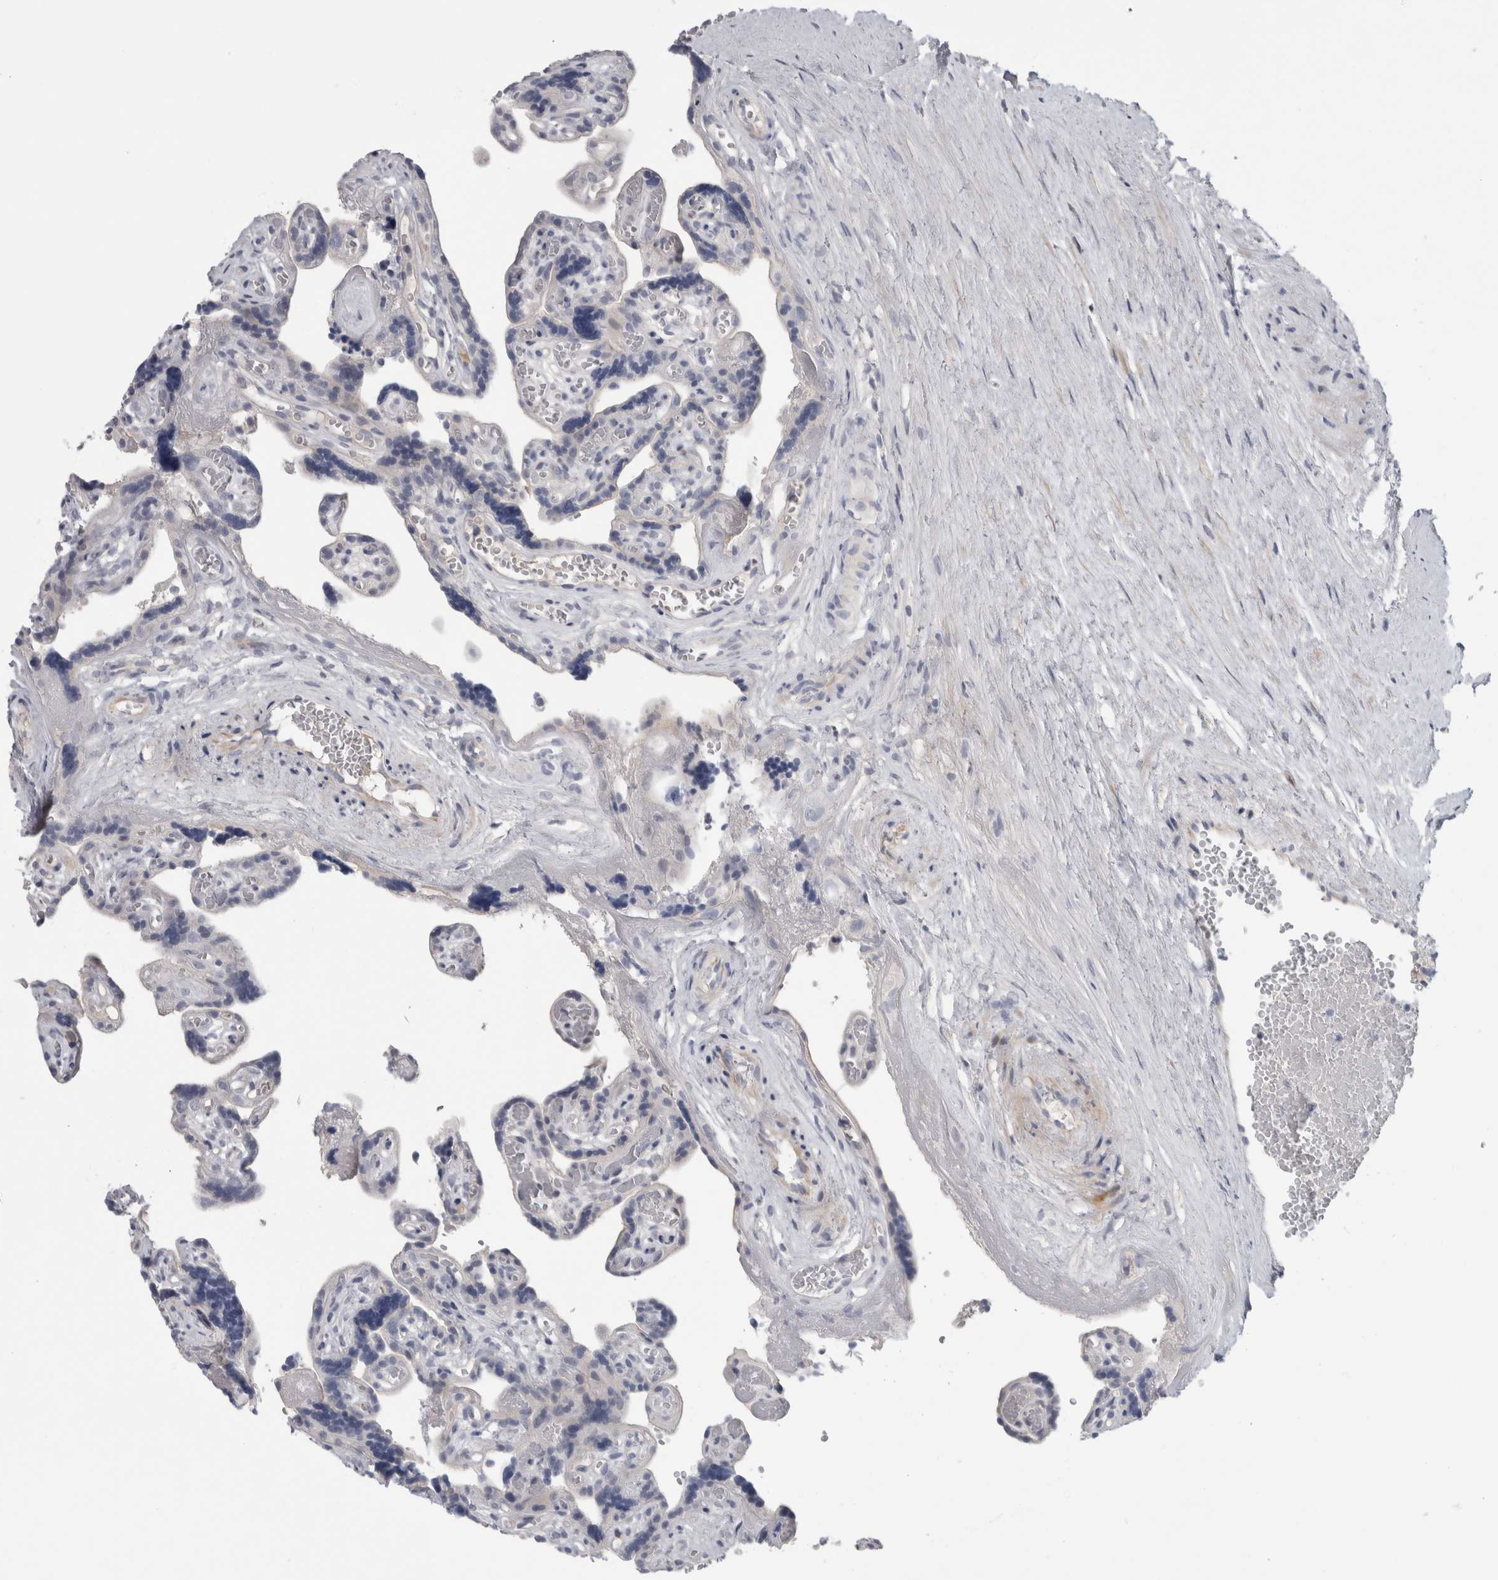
{"staining": {"intensity": "negative", "quantity": "none", "location": "none"}, "tissue": "placenta", "cell_type": "Decidual cells", "image_type": "normal", "snomed": [{"axis": "morphology", "description": "Normal tissue, NOS"}, {"axis": "topography", "description": "Placenta"}], "caption": "Decidual cells are negative for protein expression in unremarkable human placenta. (DAB immunohistochemistry (IHC) visualized using brightfield microscopy, high magnification).", "gene": "ADAM2", "patient": {"sex": "female", "age": 30}}